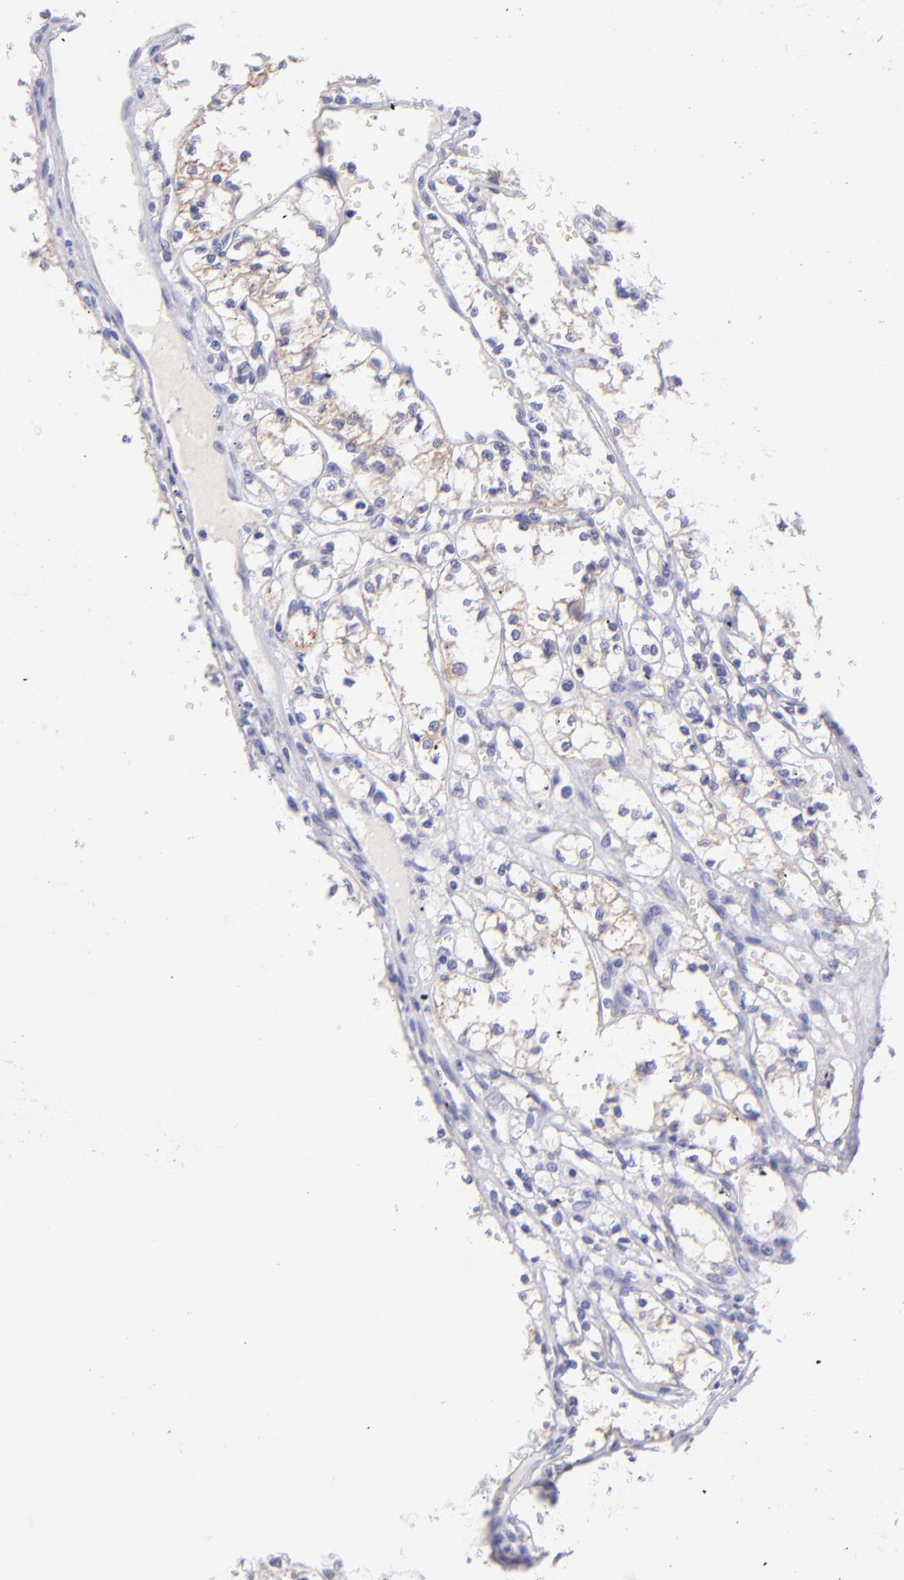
{"staining": {"intensity": "weak", "quantity": ">75%", "location": "cytoplasmic/membranous"}, "tissue": "renal cancer", "cell_type": "Tumor cells", "image_type": "cancer", "snomed": [{"axis": "morphology", "description": "Adenocarcinoma, NOS"}, {"axis": "topography", "description": "Kidney"}], "caption": "High-power microscopy captured an IHC histopathology image of adenocarcinoma (renal), revealing weak cytoplasmic/membranous staining in approximately >75% of tumor cells.", "gene": "SH2D4A", "patient": {"sex": "male", "age": 61}}